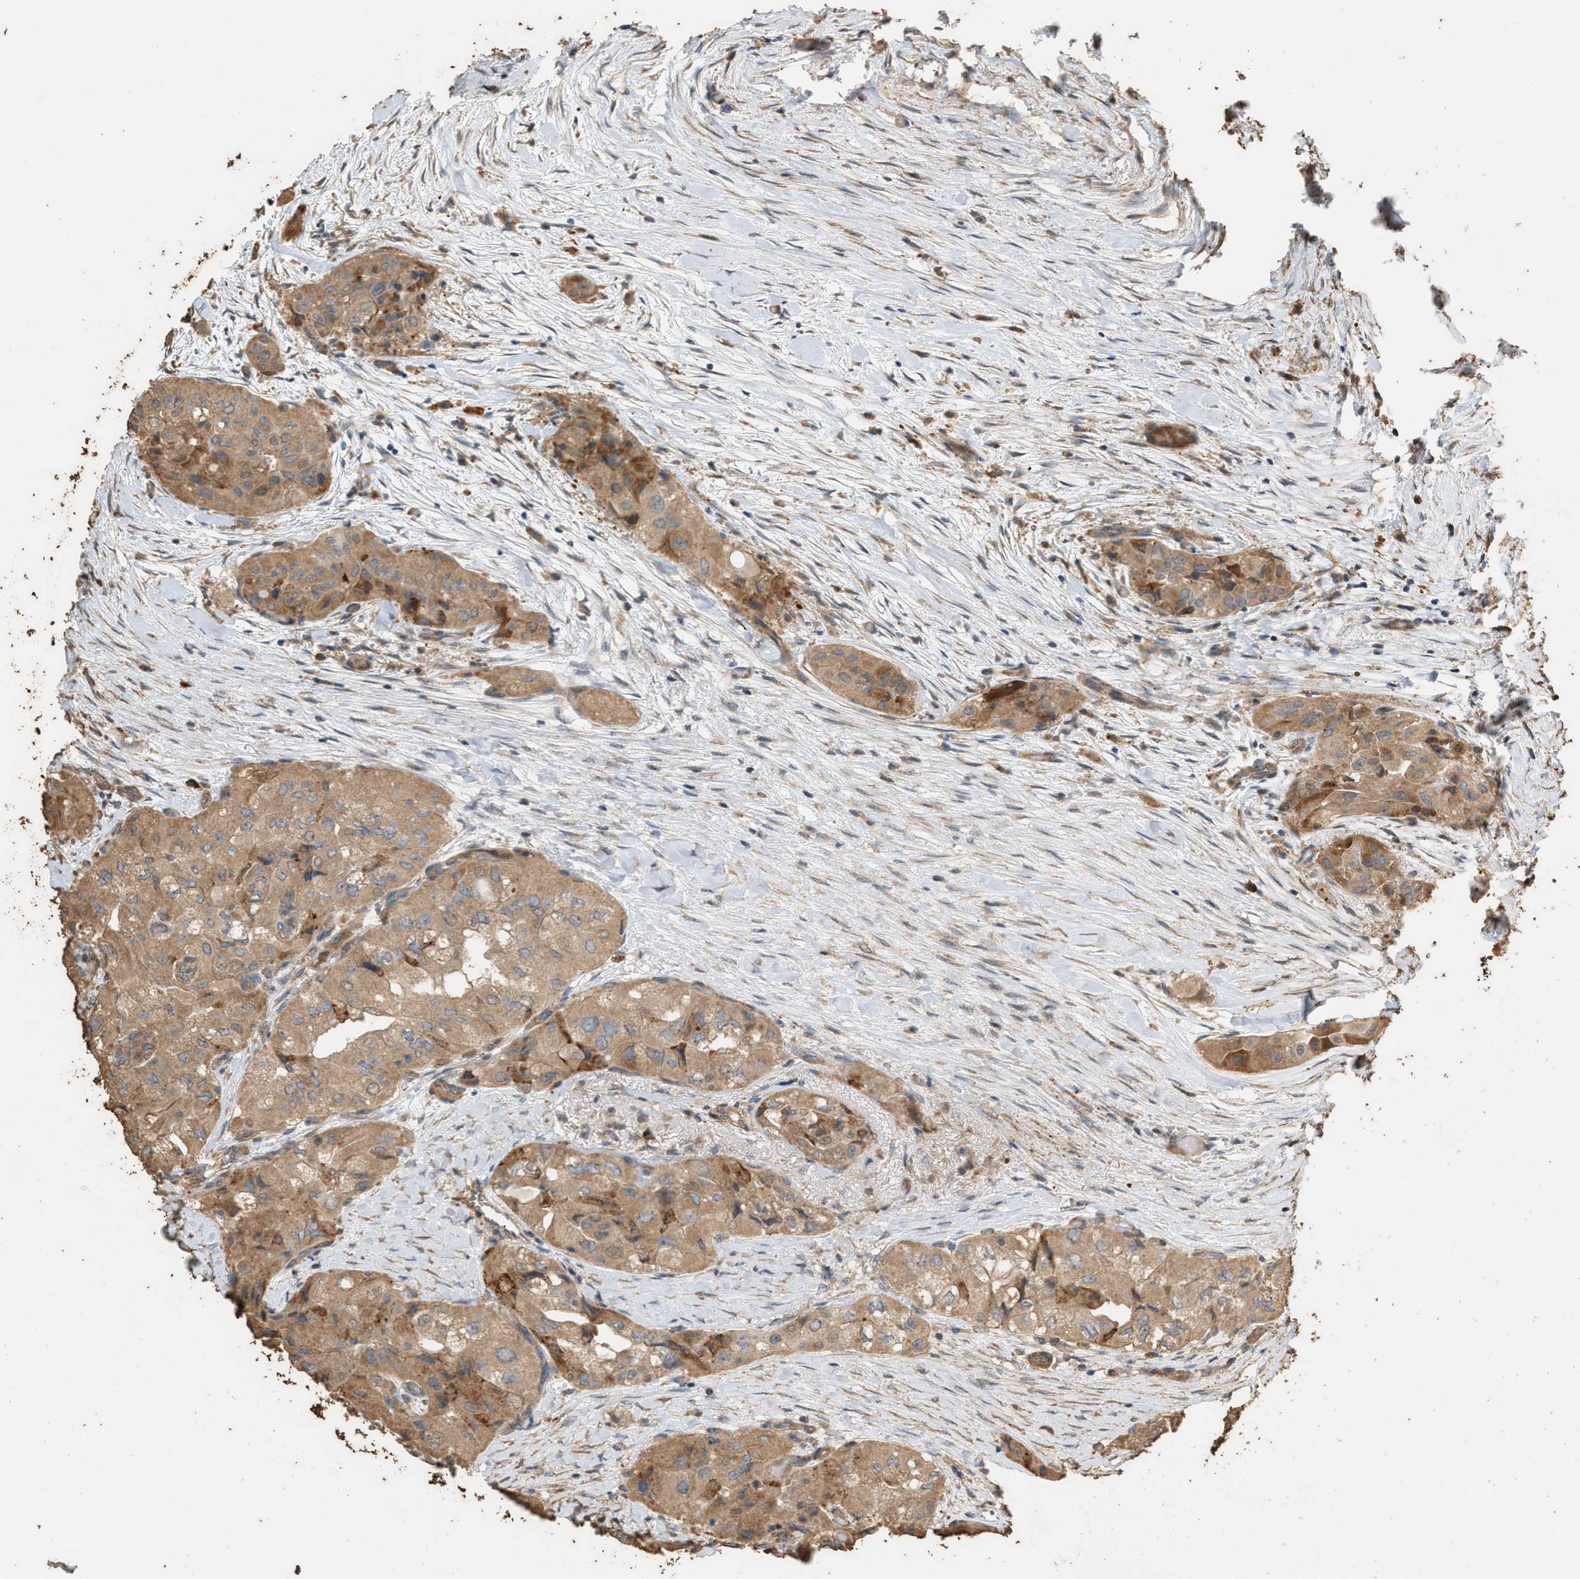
{"staining": {"intensity": "weak", "quantity": ">75%", "location": "cytoplasmic/membranous"}, "tissue": "thyroid cancer", "cell_type": "Tumor cells", "image_type": "cancer", "snomed": [{"axis": "morphology", "description": "Papillary adenocarcinoma, NOS"}, {"axis": "topography", "description": "Thyroid gland"}], "caption": "Papillary adenocarcinoma (thyroid) tissue exhibits weak cytoplasmic/membranous positivity in approximately >75% of tumor cells", "gene": "DCAF7", "patient": {"sex": "female", "age": 59}}